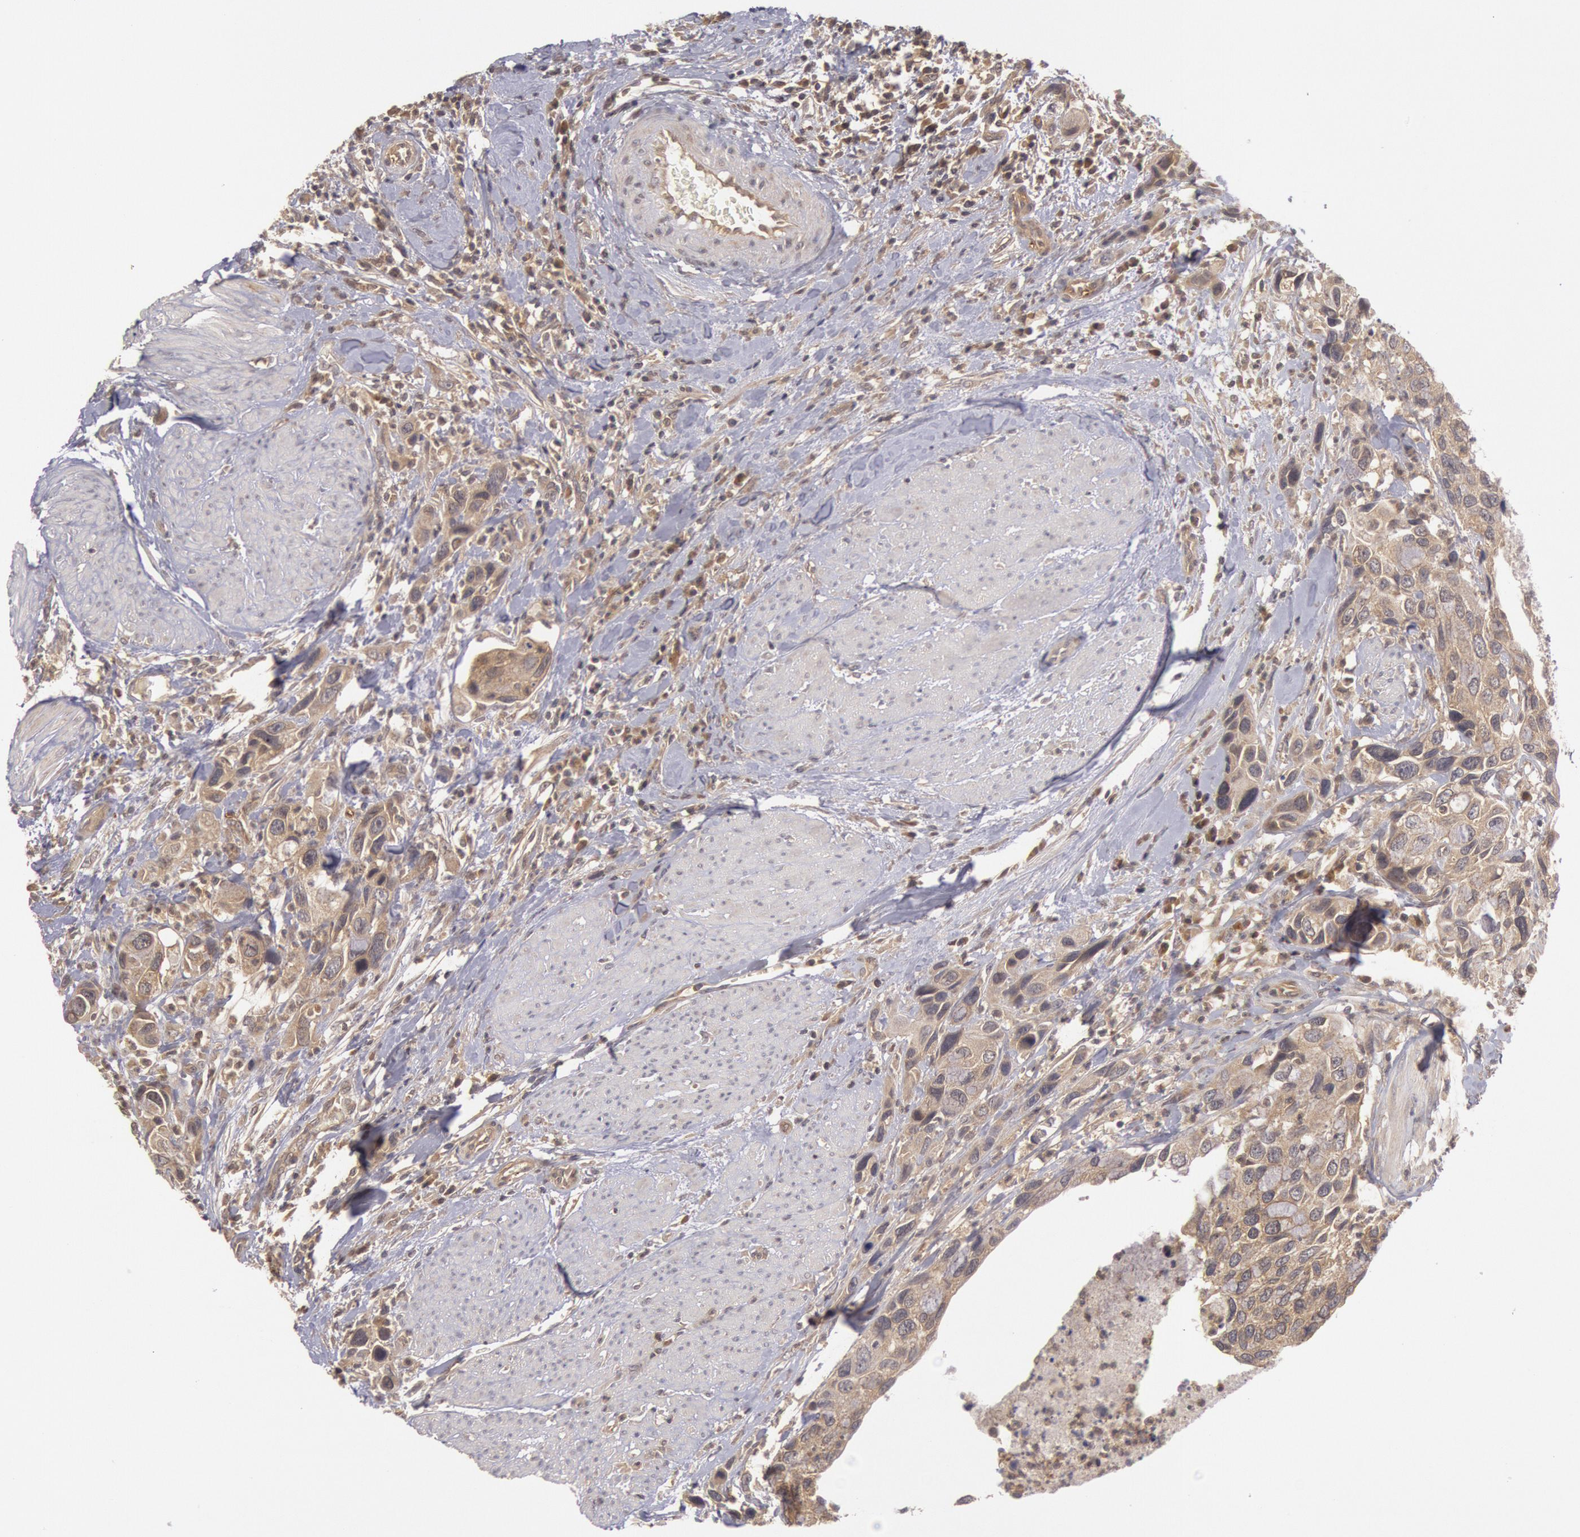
{"staining": {"intensity": "weak", "quantity": ">75%", "location": "cytoplasmic/membranous"}, "tissue": "urothelial cancer", "cell_type": "Tumor cells", "image_type": "cancer", "snomed": [{"axis": "morphology", "description": "Urothelial carcinoma, High grade"}, {"axis": "topography", "description": "Urinary bladder"}], "caption": "This is an image of immunohistochemistry staining of urothelial cancer, which shows weak staining in the cytoplasmic/membranous of tumor cells.", "gene": "BRAF", "patient": {"sex": "male", "age": 66}}